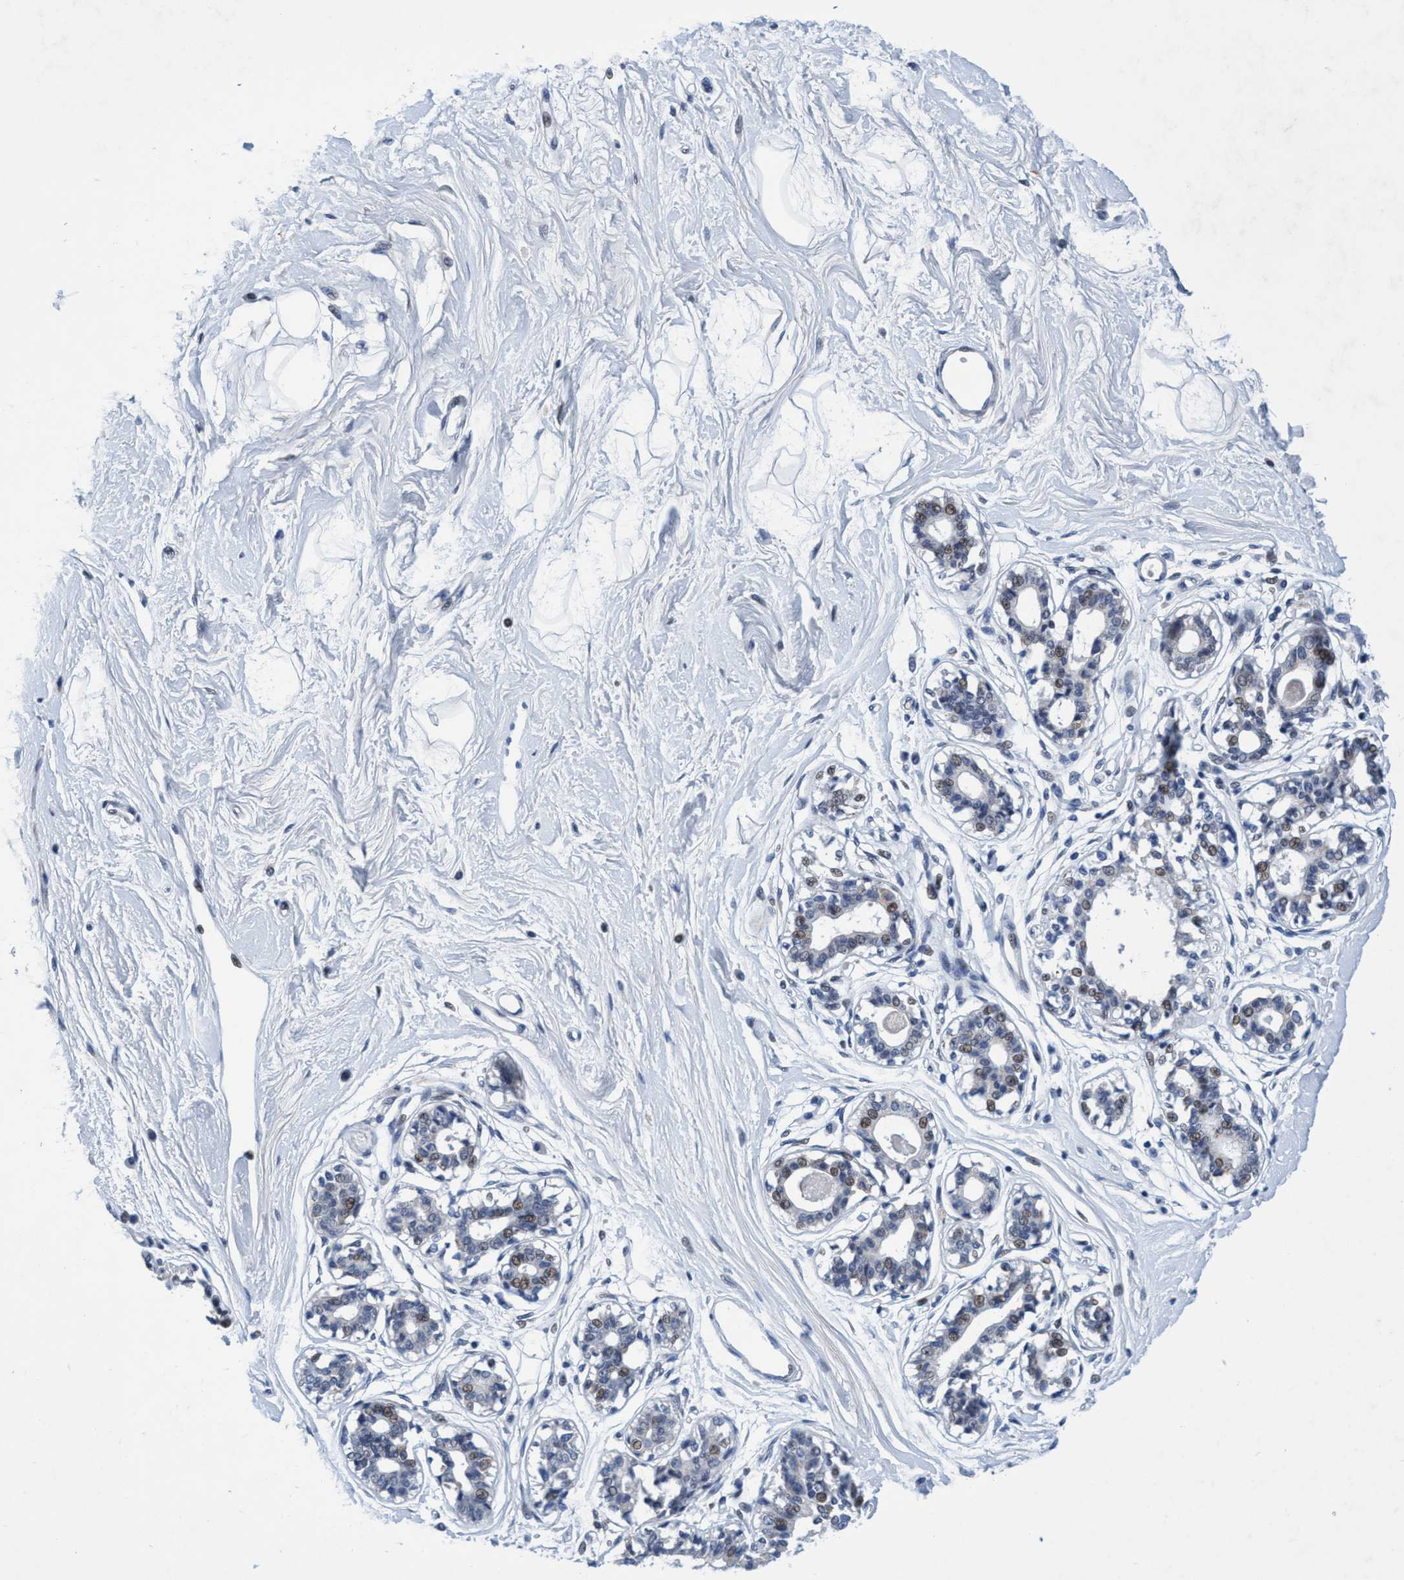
{"staining": {"intensity": "negative", "quantity": "none", "location": "none"}, "tissue": "breast", "cell_type": "Adipocytes", "image_type": "normal", "snomed": [{"axis": "morphology", "description": "Normal tissue, NOS"}, {"axis": "topography", "description": "Breast"}], "caption": "High magnification brightfield microscopy of unremarkable breast stained with DAB (brown) and counterstained with hematoxylin (blue): adipocytes show no significant positivity. (DAB IHC, high magnification).", "gene": "GRB14", "patient": {"sex": "female", "age": 45}}